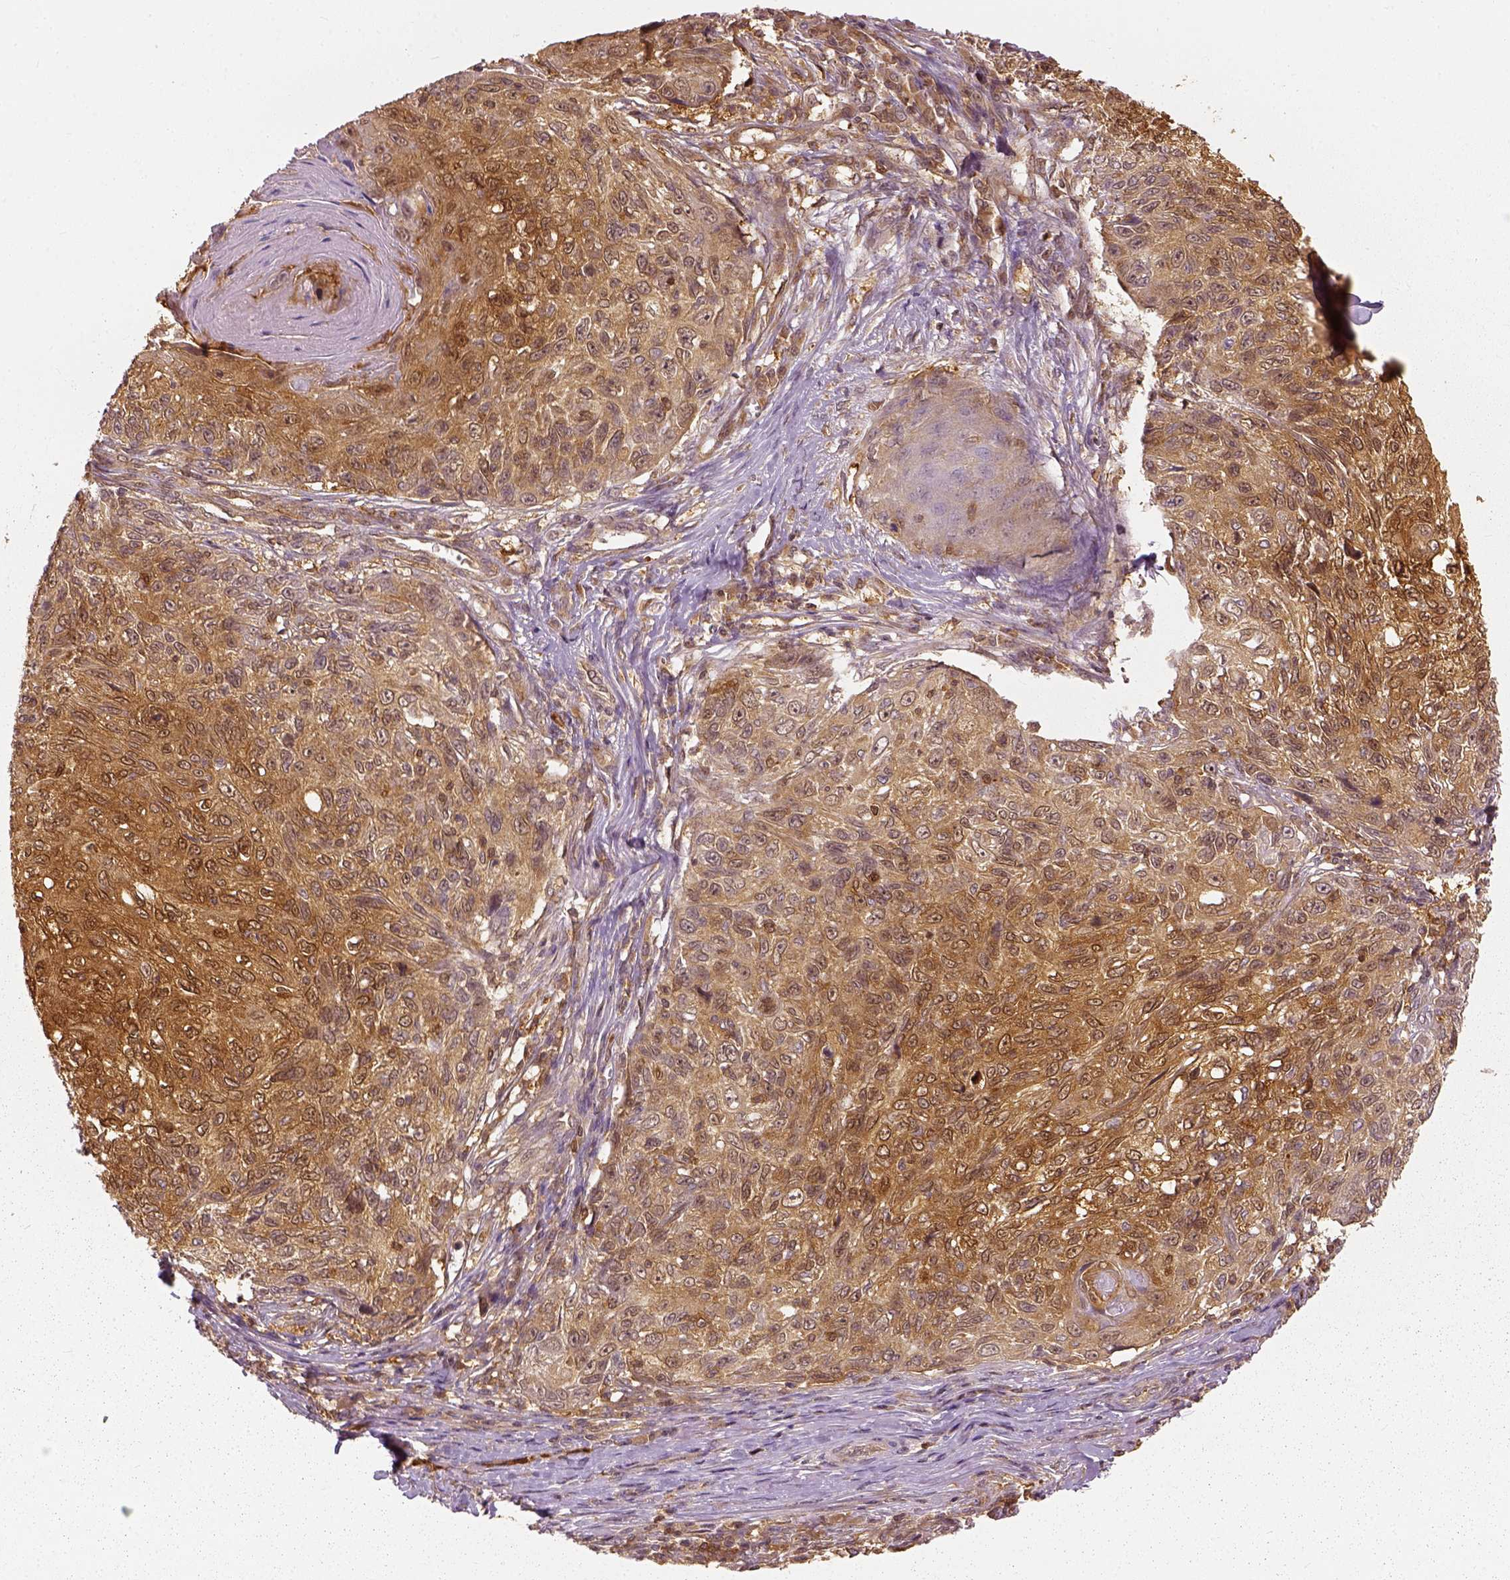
{"staining": {"intensity": "moderate", "quantity": ">75%", "location": "cytoplasmic/membranous"}, "tissue": "skin cancer", "cell_type": "Tumor cells", "image_type": "cancer", "snomed": [{"axis": "morphology", "description": "Squamous cell carcinoma, NOS"}, {"axis": "topography", "description": "Skin"}], "caption": "Tumor cells show moderate cytoplasmic/membranous staining in about >75% of cells in skin cancer.", "gene": "GPI", "patient": {"sex": "male", "age": 92}}